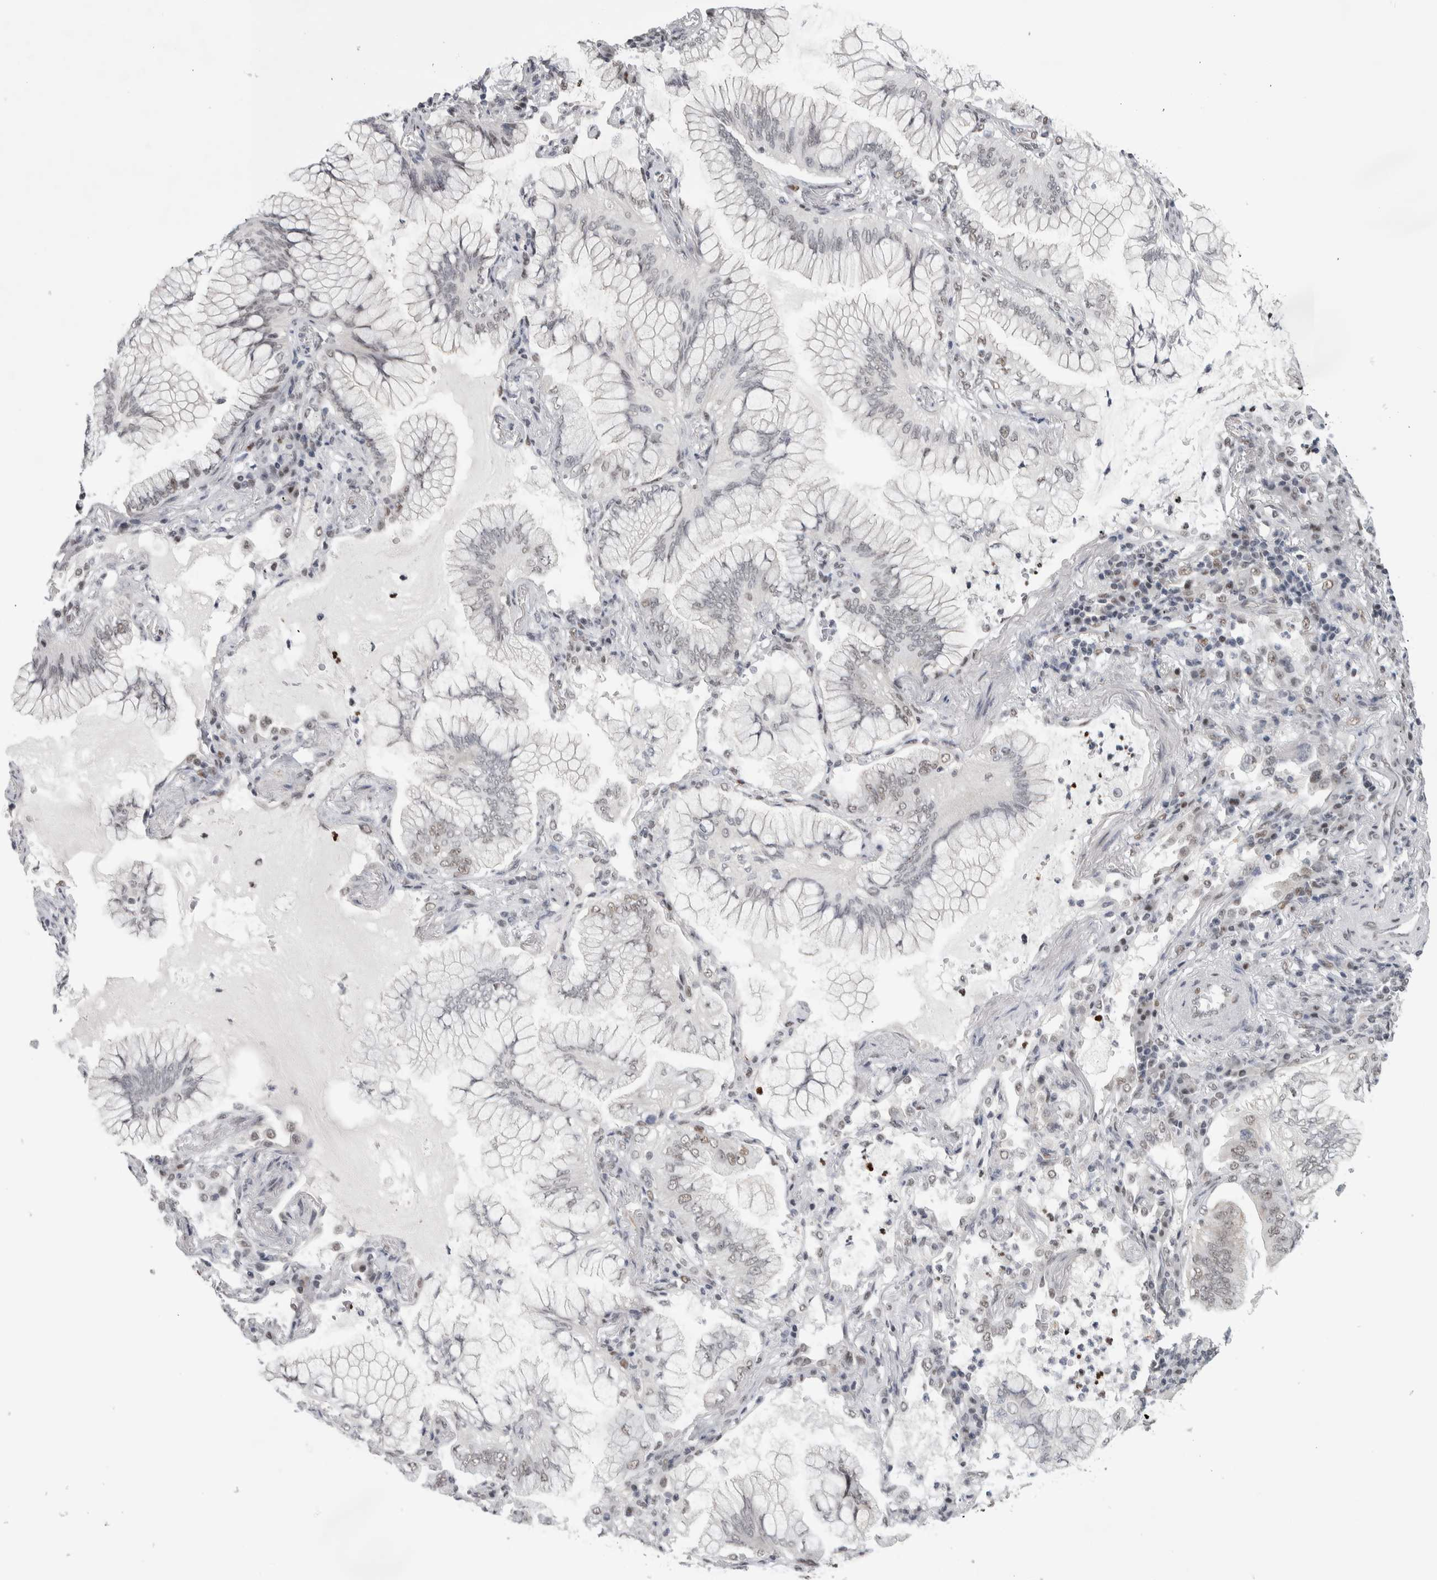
{"staining": {"intensity": "weak", "quantity": "<25%", "location": "nuclear"}, "tissue": "lung cancer", "cell_type": "Tumor cells", "image_type": "cancer", "snomed": [{"axis": "morphology", "description": "Adenocarcinoma, NOS"}, {"axis": "topography", "description": "Lung"}], "caption": "IHC micrograph of human adenocarcinoma (lung) stained for a protein (brown), which displays no expression in tumor cells.", "gene": "HEXIM2", "patient": {"sex": "female", "age": 70}}